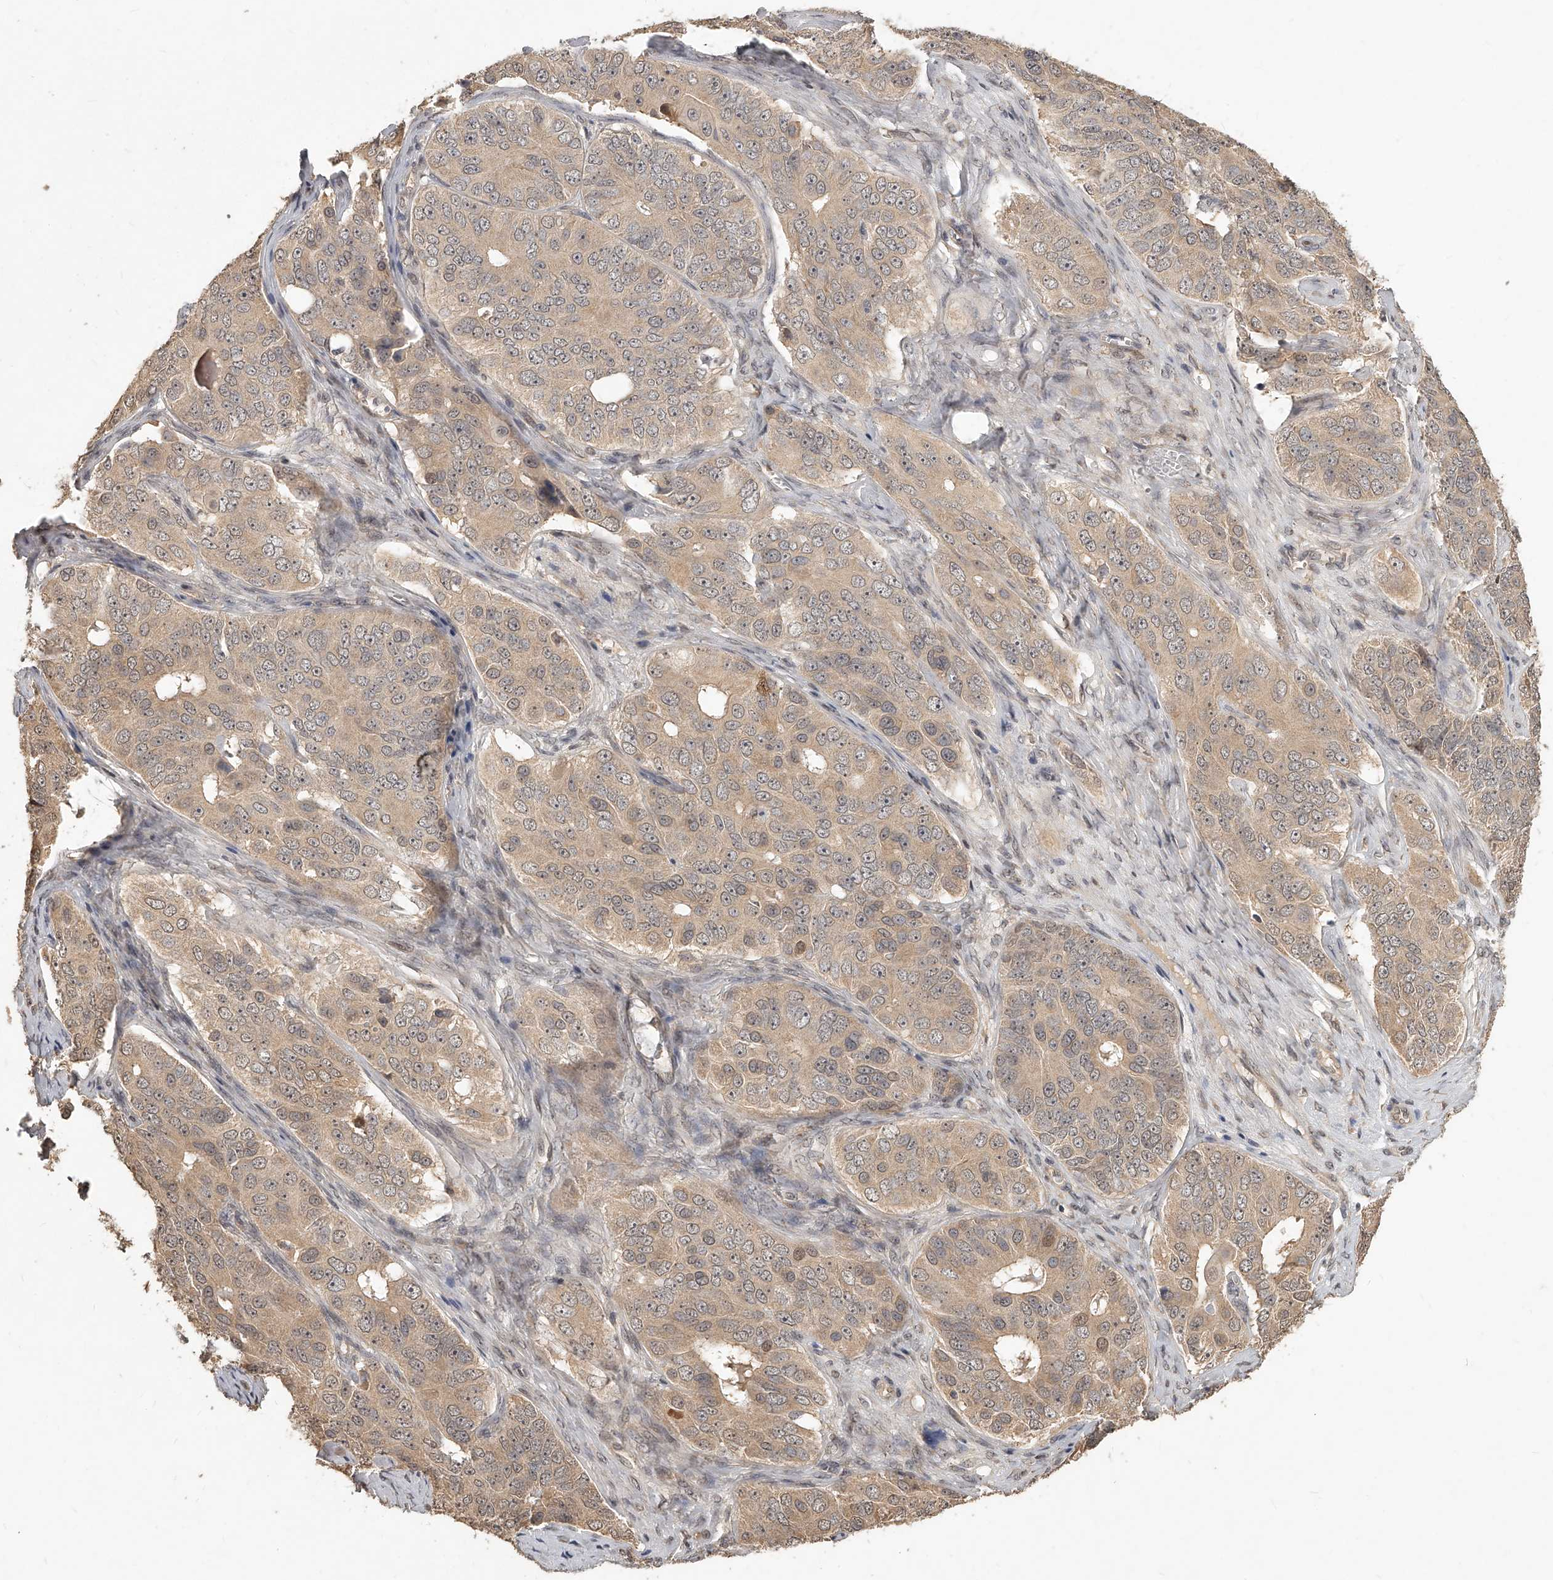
{"staining": {"intensity": "weak", "quantity": ">75%", "location": "cytoplasmic/membranous"}, "tissue": "ovarian cancer", "cell_type": "Tumor cells", "image_type": "cancer", "snomed": [{"axis": "morphology", "description": "Carcinoma, endometroid"}, {"axis": "topography", "description": "Ovary"}], "caption": "Immunohistochemical staining of ovarian cancer exhibits low levels of weak cytoplasmic/membranous positivity in approximately >75% of tumor cells.", "gene": "SLC37A1", "patient": {"sex": "female", "age": 51}}